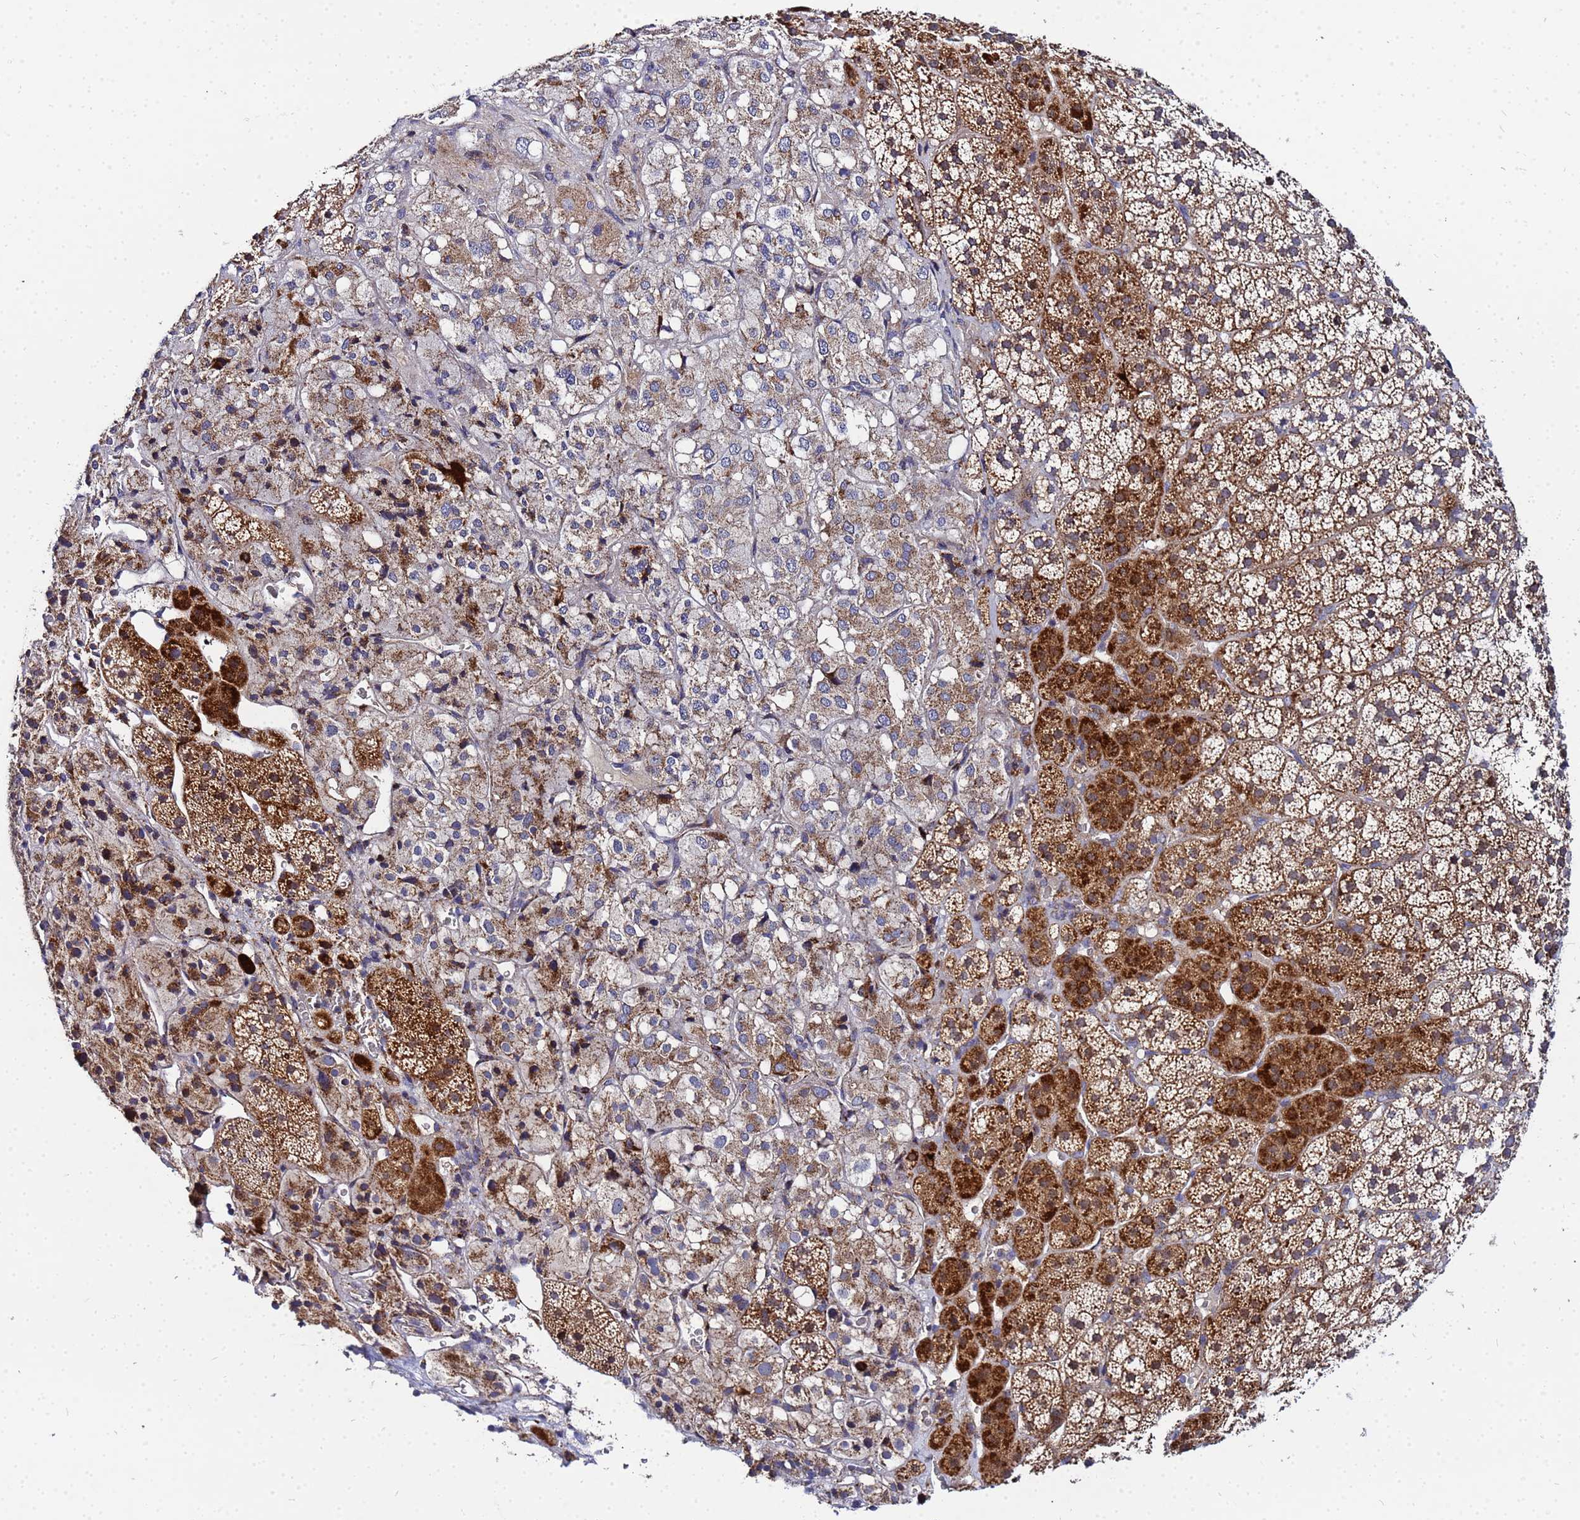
{"staining": {"intensity": "strong", "quantity": "25%-75%", "location": "cytoplasmic/membranous"}, "tissue": "adrenal gland", "cell_type": "Glandular cells", "image_type": "normal", "snomed": [{"axis": "morphology", "description": "Normal tissue, NOS"}, {"axis": "topography", "description": "Adrenal gland"}], "caption": "Immunohistochemical staining of normal adrenal gland reveals 25%-75% levels of strong cytoplasmic/membranous protein positivity in about 25%-75% of glandular cells. (Stains: DAB (3,3'-diaminobenzidine) in brown, nuclei in blue, Microscopy: brightfield microscopy at high magnification).", "gene": "FAHD2A", "patient": {"sex": "female", "age": 44}}